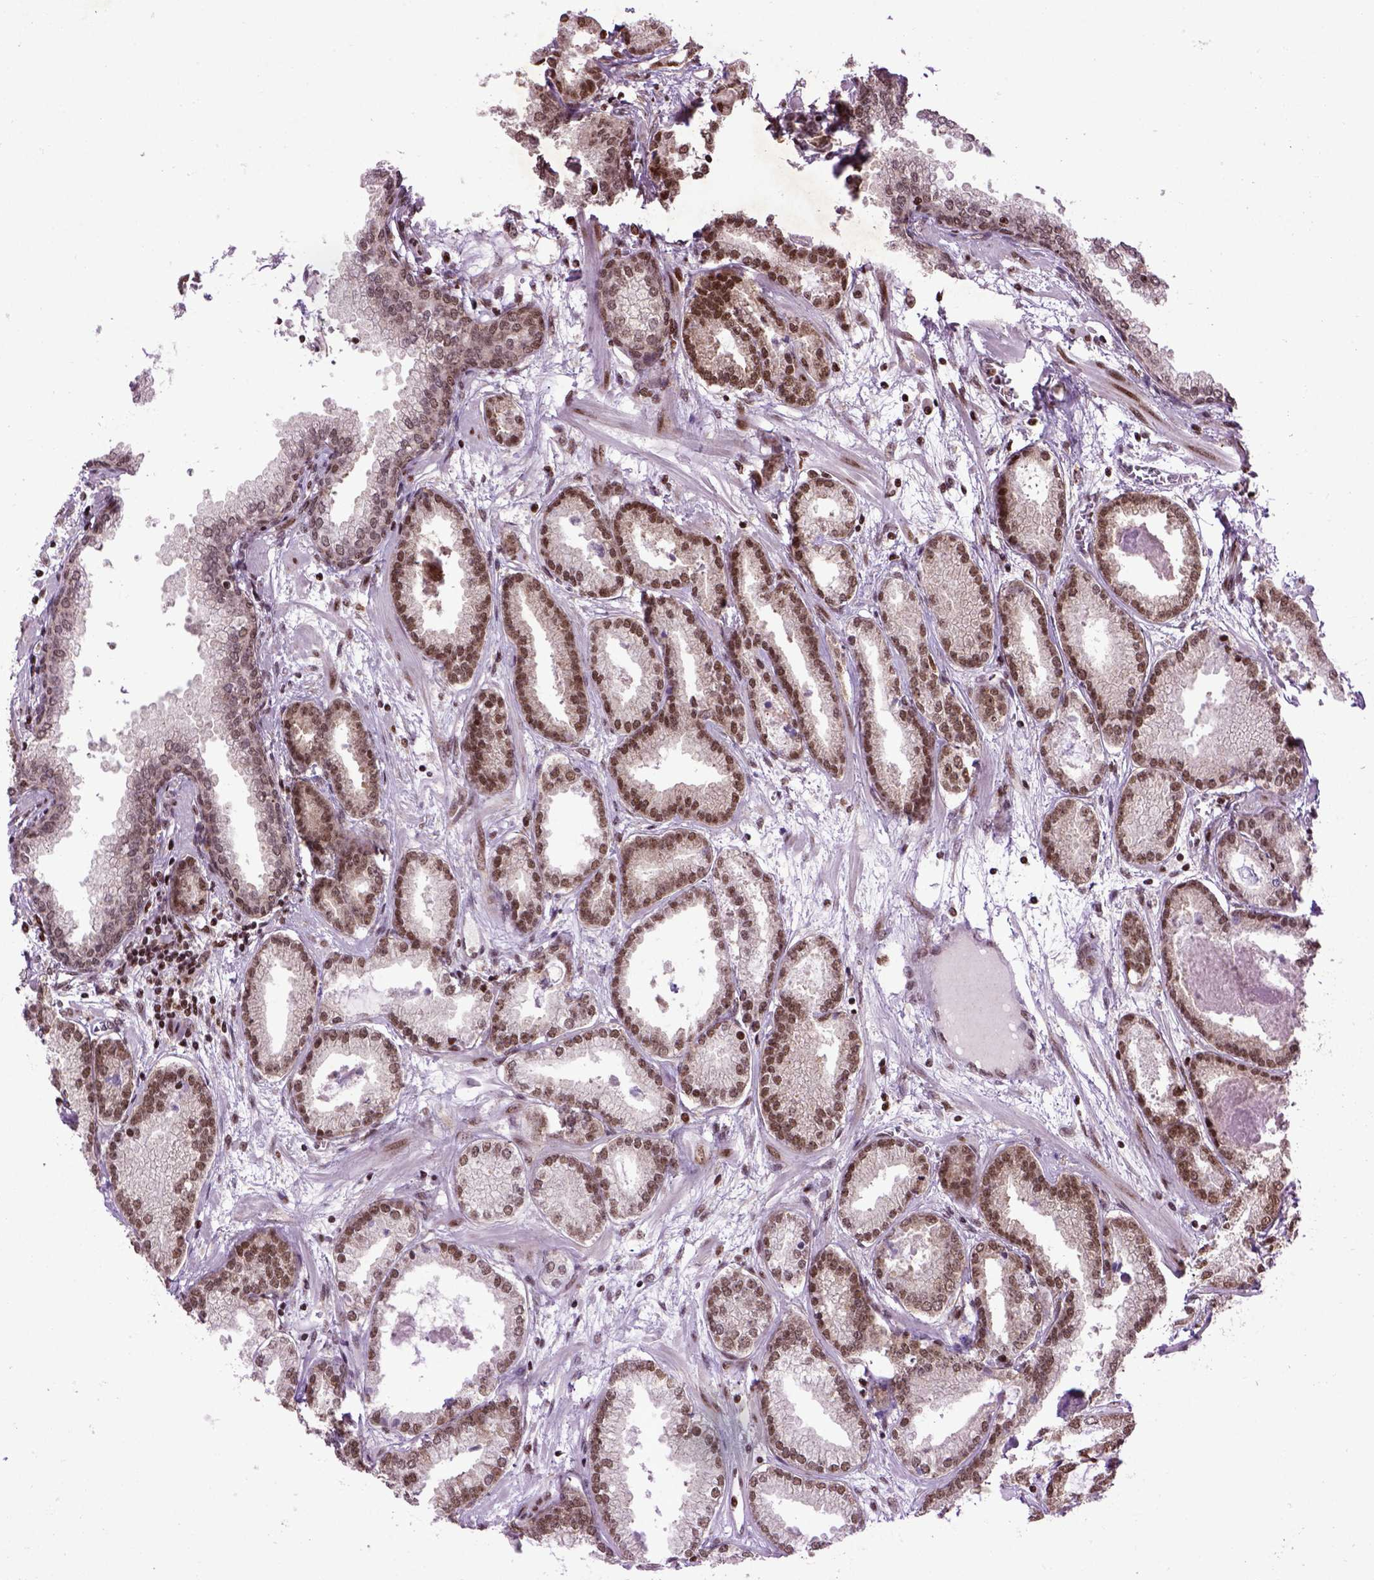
{"staining": {"intensity": "moderate", "quantity": ">75%", "location": "nuclear"}, "tissue": "prostate cancer", "cell_type": "Tumor cells", "image_type": "cancer", "snomed": [{"axis": "morphology", "description": "Adenocarcinoma, Low grade"}, {"axis": "topography", "description": "Prostate"}], "caption": "Prostate cancer (adenocarcinoma (low-grade)) stained with immunohistochemistry displays moderate nuclear expression in approximately >75% of tumor cells.", "gene": "CELF1", "patient": {"sex": "male", "age": 68}}